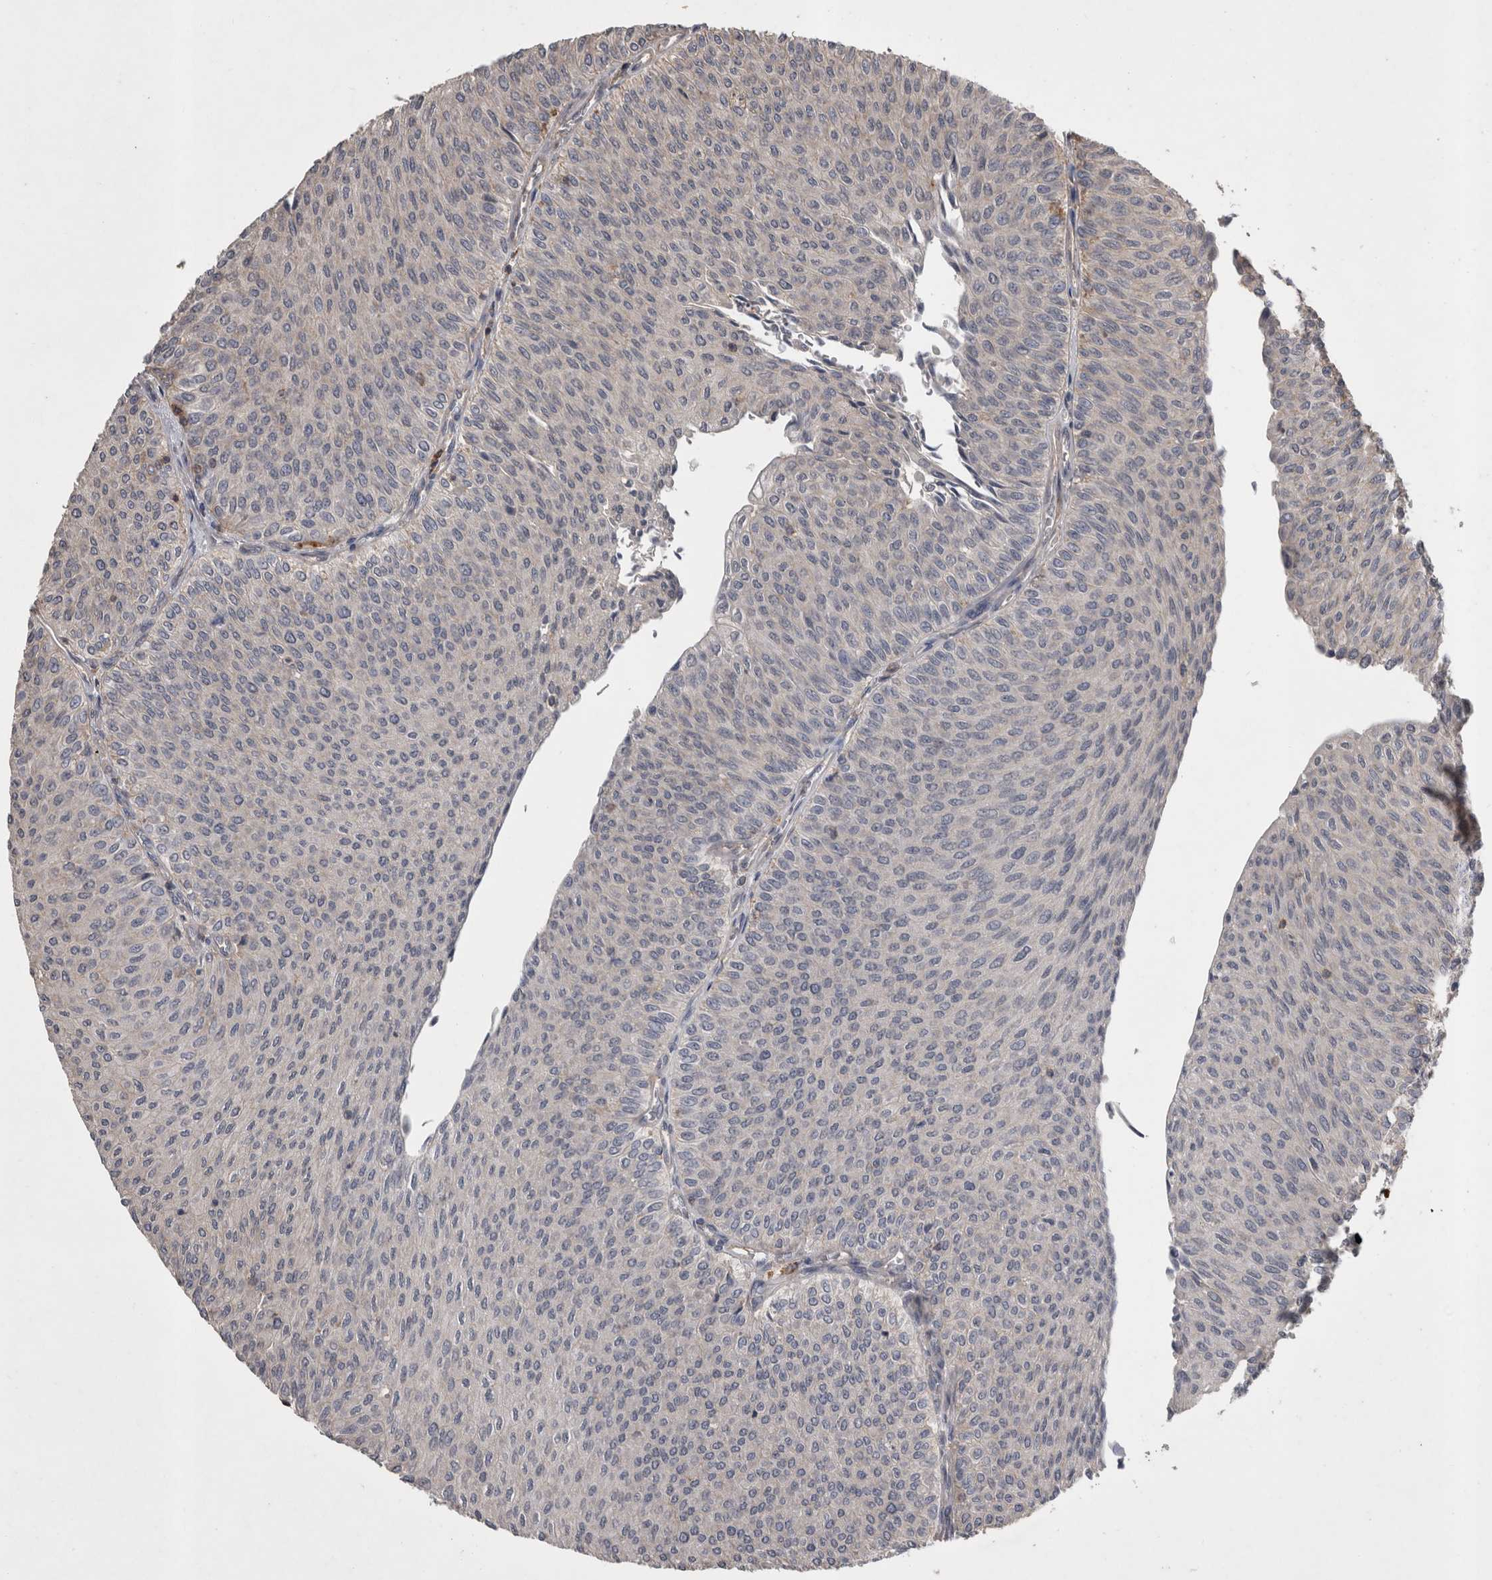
{"staining": {"intensity": "negative", "quantity": "none", "location": "none"}, "tissue": "urothelial cancer", "cell_type": "Tumor cells", "image_type": "cancer", "snomed": [{"axis": "morphology", "description": "Urothelial carcinoma, Low grade"}, {"axis": "topography", "description": "Urinary bladder"}], "caption": "Tumor cells show no significant protein staining in urothelial carcinoma (low-grade). (Immunohistochemistry (ihc), brightfield microscopy, high magnification).", "gene": "SPATA48", "patient": {"sex": "male", "age": 78}}